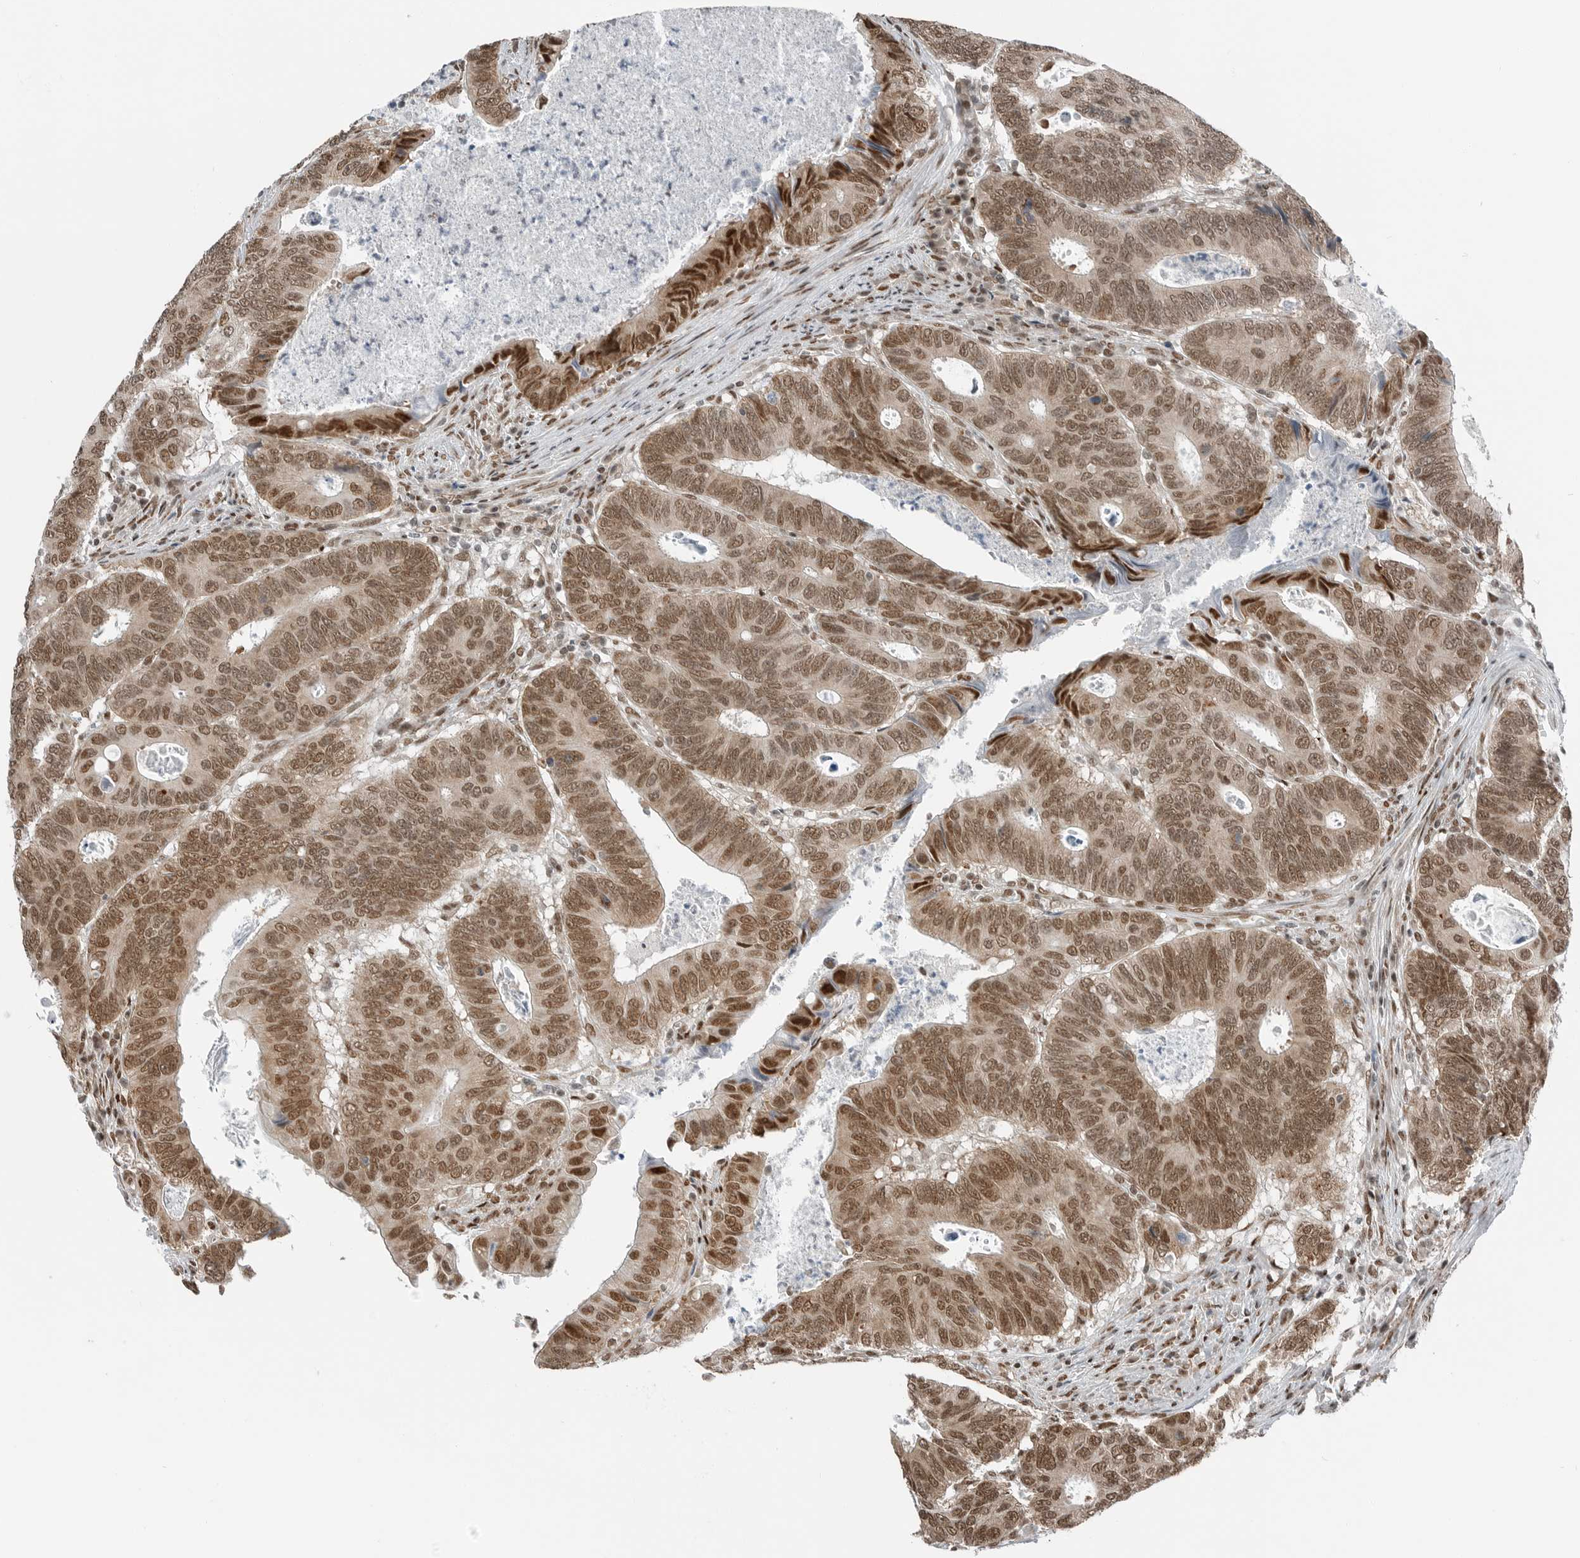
{"staining": {"intensity": "moderate", "quantity": ">75%", "location": "nuclear"}, "tissue": "colorectal cancer", "cell_type": "Tumor cells", "image_type": "cancer", "snomed": [{"axis": "morphology", "description": "Adenocarcinoma, NOS"}, {"axis": "topography", "description": "Colon"}], "caption": "Human adenocarcinoma (colorectal) stained with a brown dye displays moderate nuclear positive positivity in approximately >75% of tumor cells.", "gene": "BLZF1", "patient": {"sex": "male", "age": 72}}